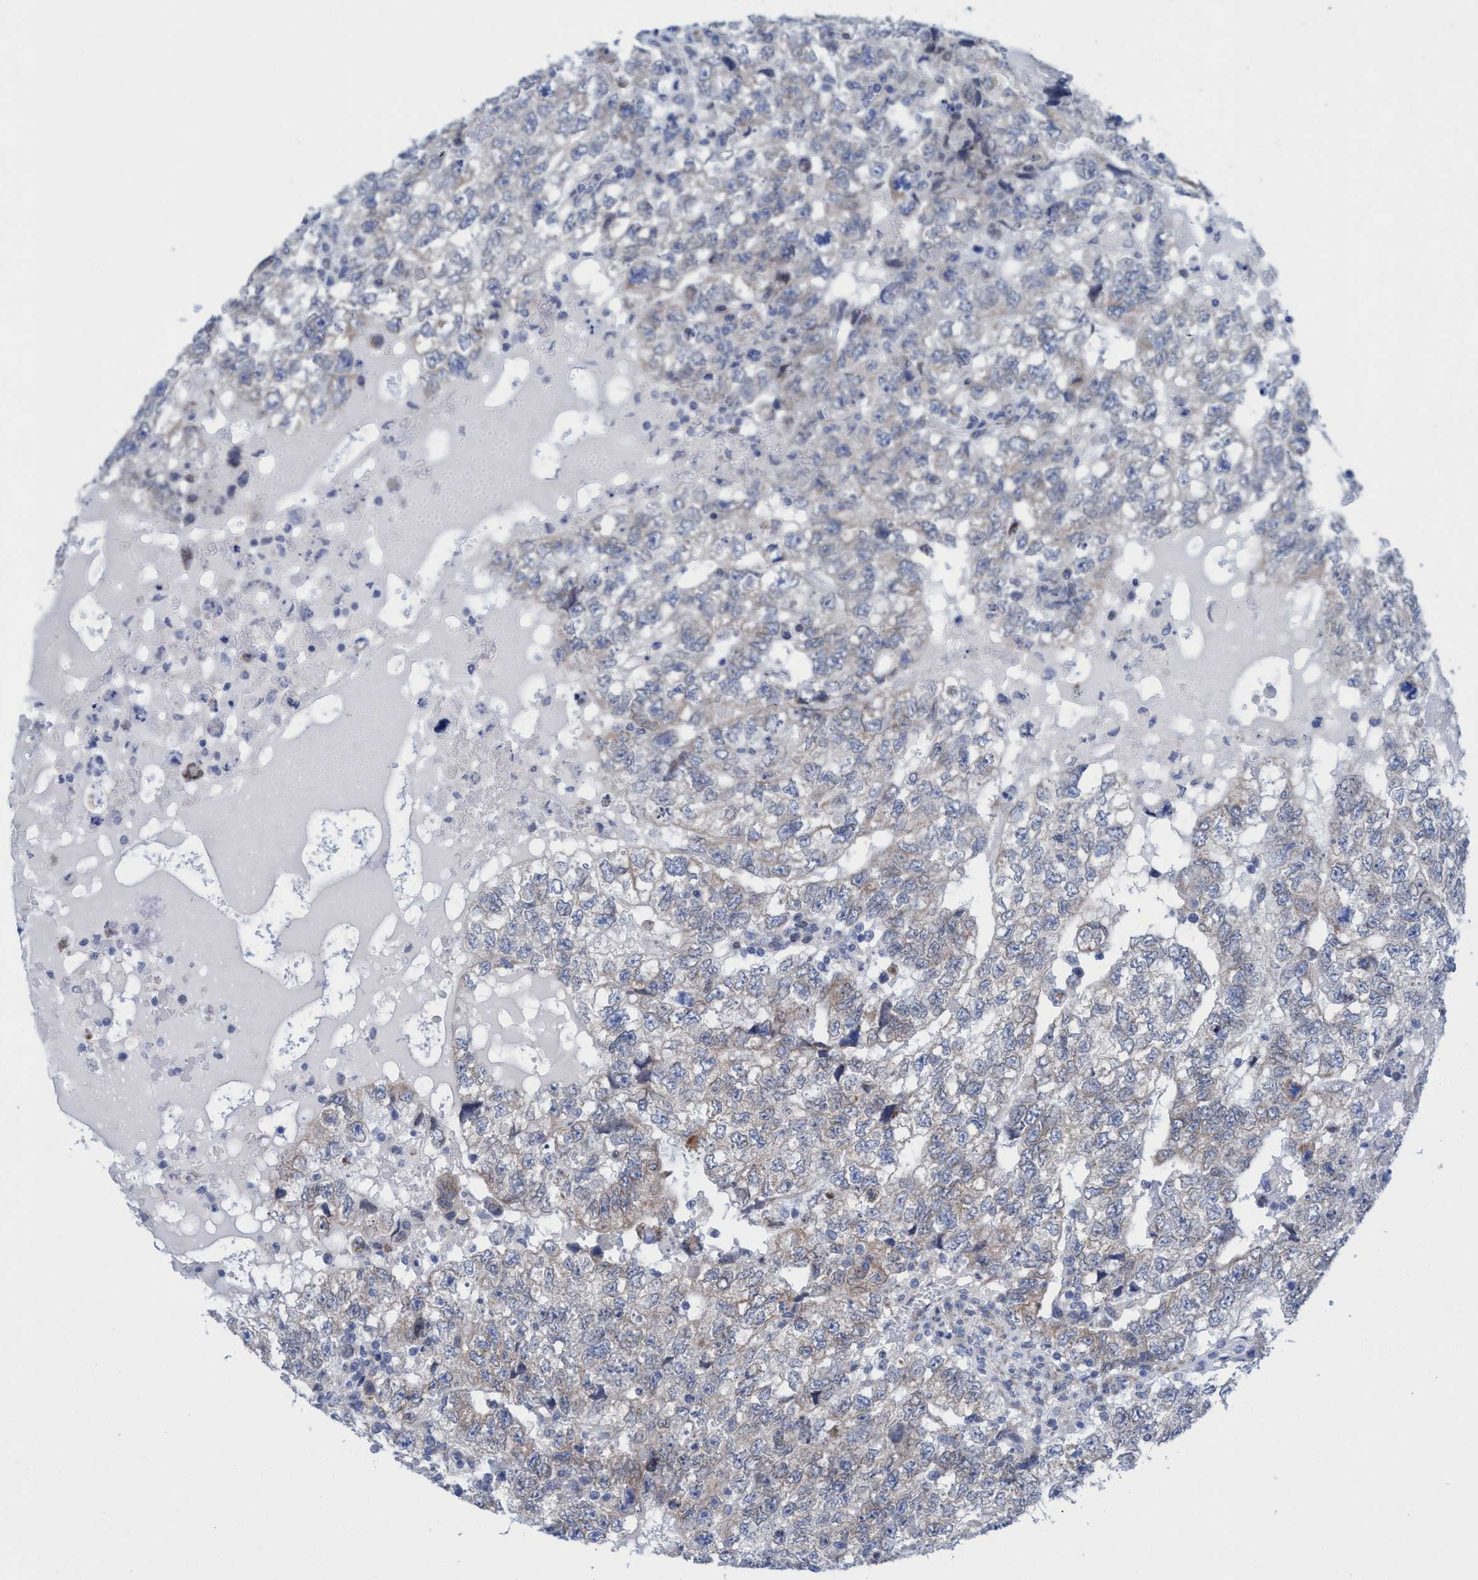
{"staining": {"intensity": "weak", "quantity": "25%-75%", "location": "cytoplasmic/membranous"}, "tissue": "testis cancer", "cell_type": "Tumor cells", "image_type": "cancer", "snomed": [{"axis": "morphology", "description": "Carcinoma, Embryonal, NOS"}, {"axis": "topography", "description": "Testis"}], "caption": "There is low levels of weak cytoplasmic/membranous expression in tumor cells of testis cancer, as demonstrated by immunohistochemical staining (brown color).", "gene": "RSAD1", "patient": {"sex": "male", "age": 36}}